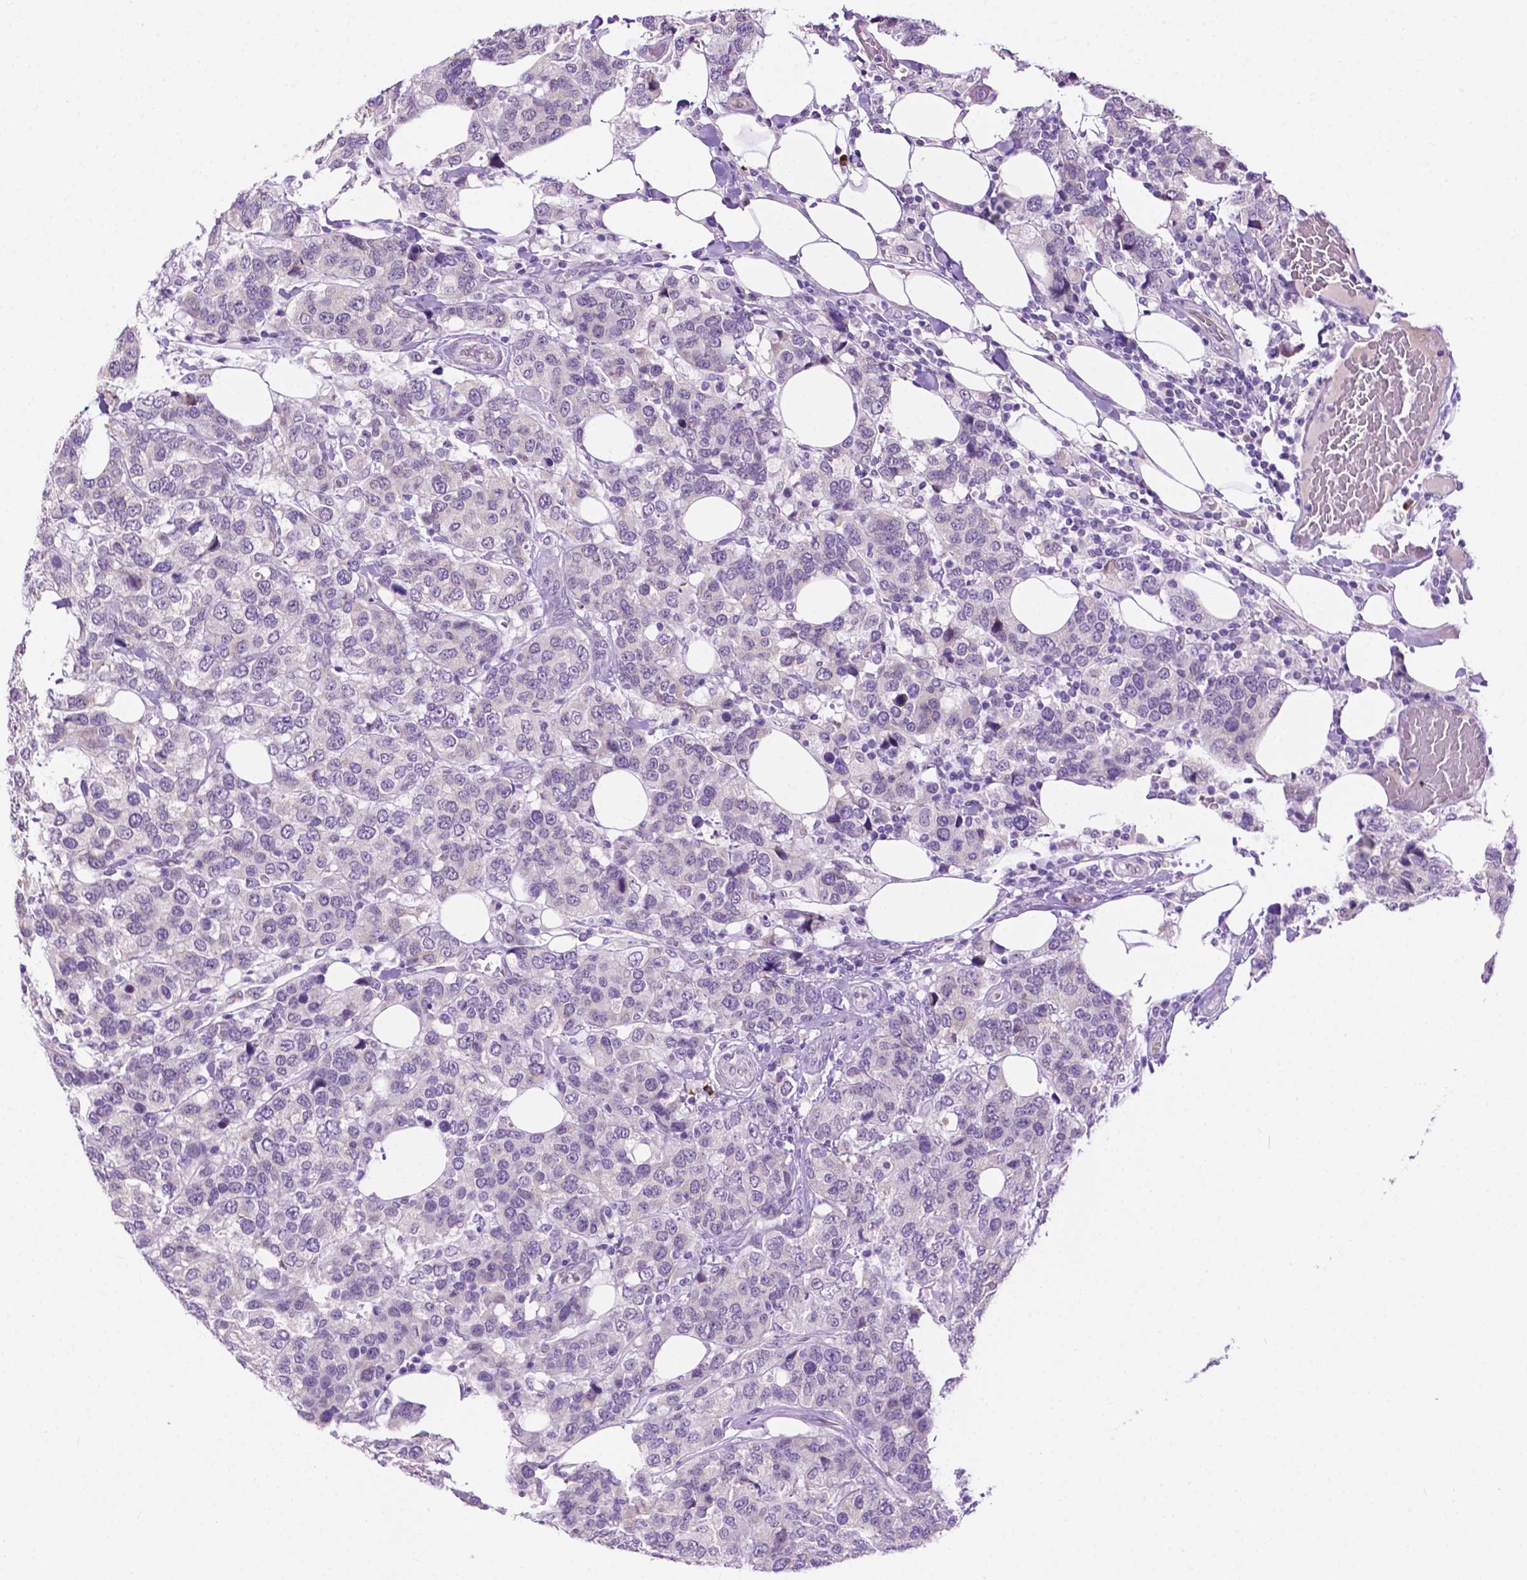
{"staining": {"intensity": "negative", "quantity": "none", "location": "none"}, "tissue": "breast cancer", "cell_type": "Tumor cells", "image_type": "cancer", "snomed": [{"axis": "morphology", "description": "Lobular carcinoma"}, {"axis": "topography", "description": "Breast"}], "caption": "Tumor cells show no significant expression in lobular carcinoma (breast).", "gene": "MMP27", "patient": {"sex": "female", "age": 59}}